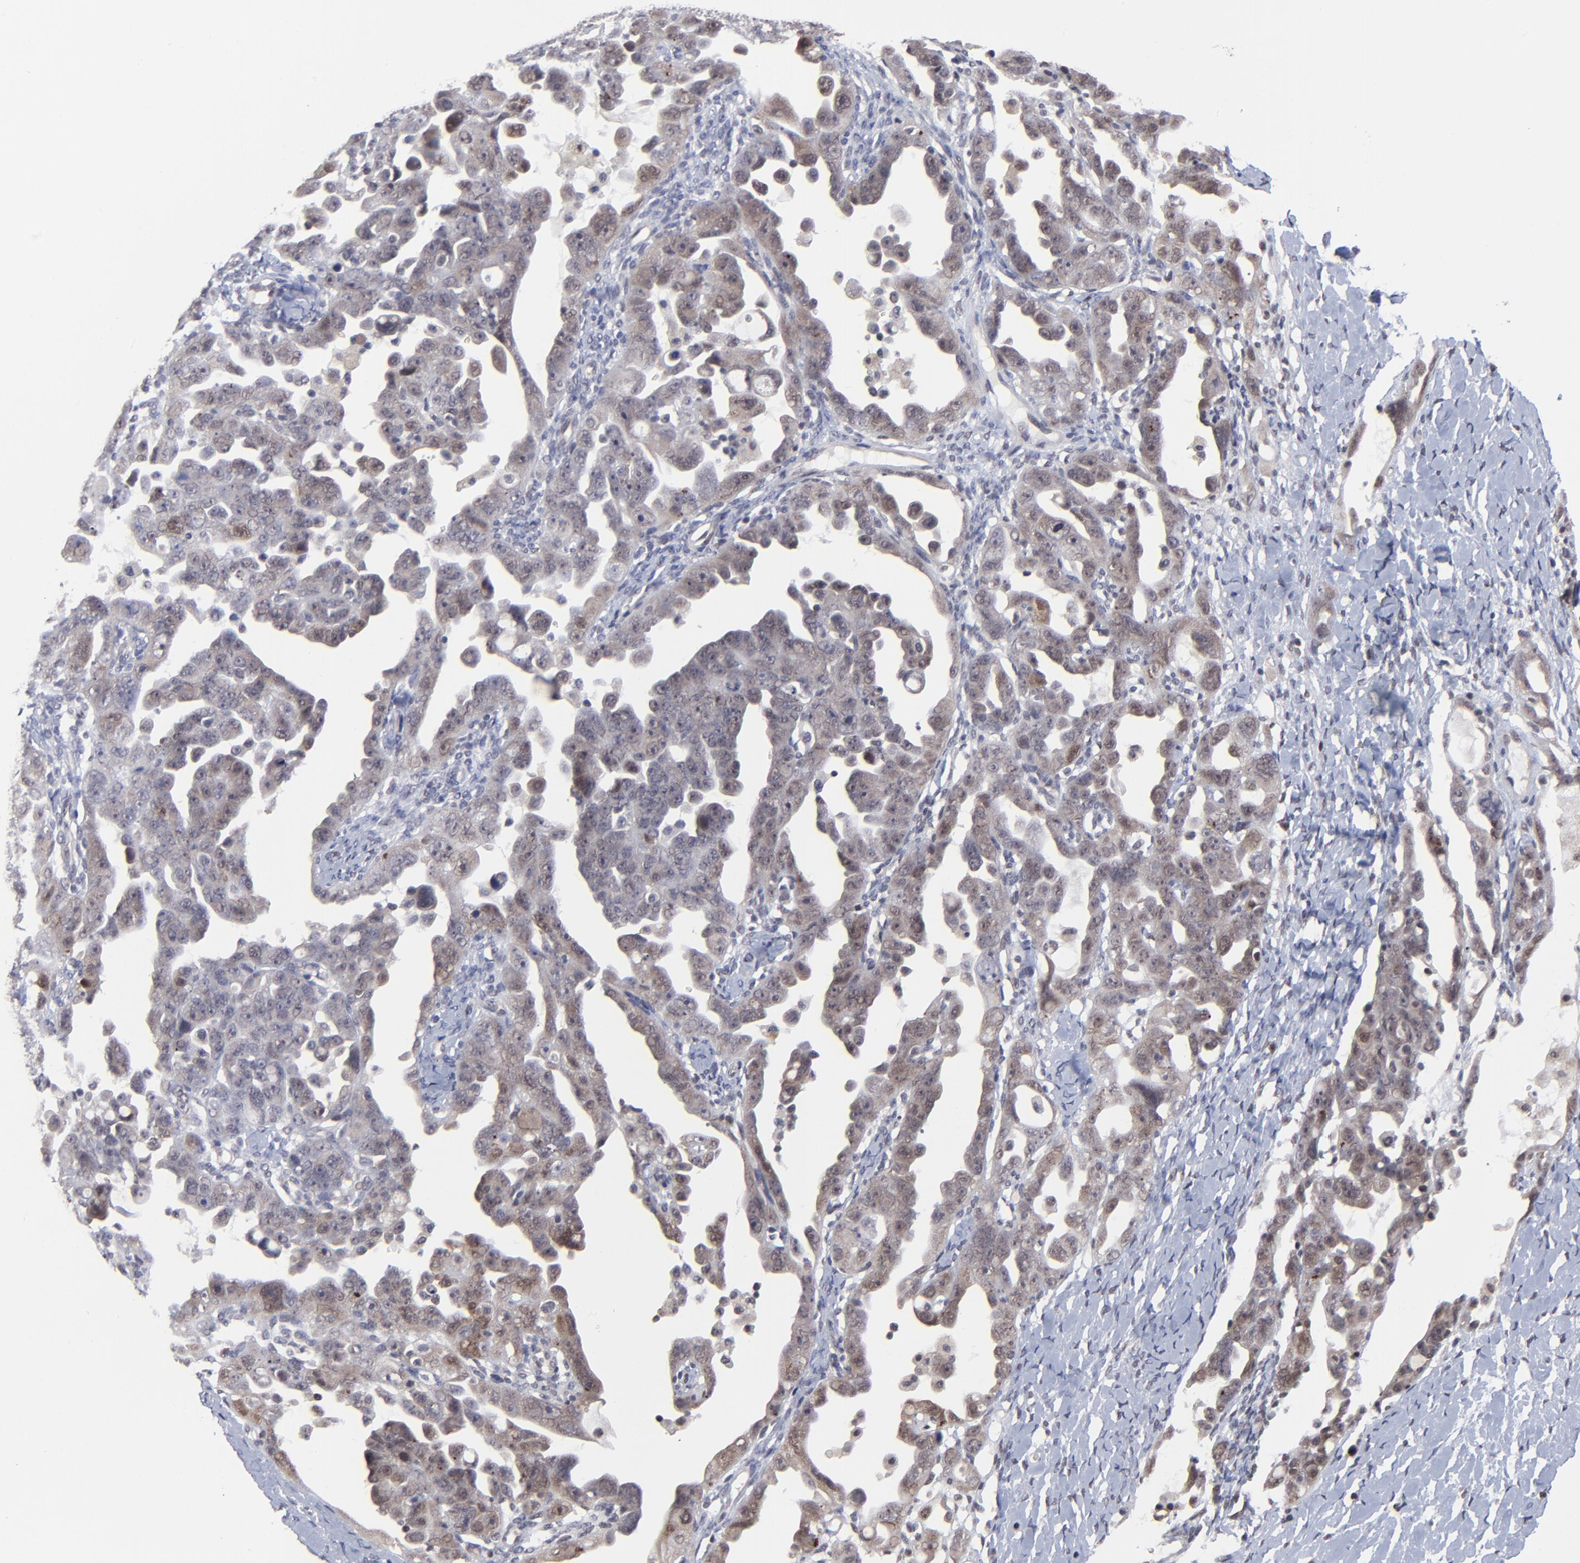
{"staining": {"intensity": "moderate", "quantity": "25%-75%", "location": "cytoplasmic/membranous"}, "tissue": "ovarian cancer", "cell_type": "Tumor cells", "image_type": "cancer", "snomed": [{"axis": "morphology", "description": "Cystadenocarcinoma, serous, NOS"}, {"axis": "topography", "description": "Ovary"}], "caption": "Protein expression analysis of ovarian cancer displays moderate cytoplasmic/membranous expression in approximately 25%-75% of tumor cells.", "gene": "ZNF419", "patient": {"sex": "female", "age": 66}}